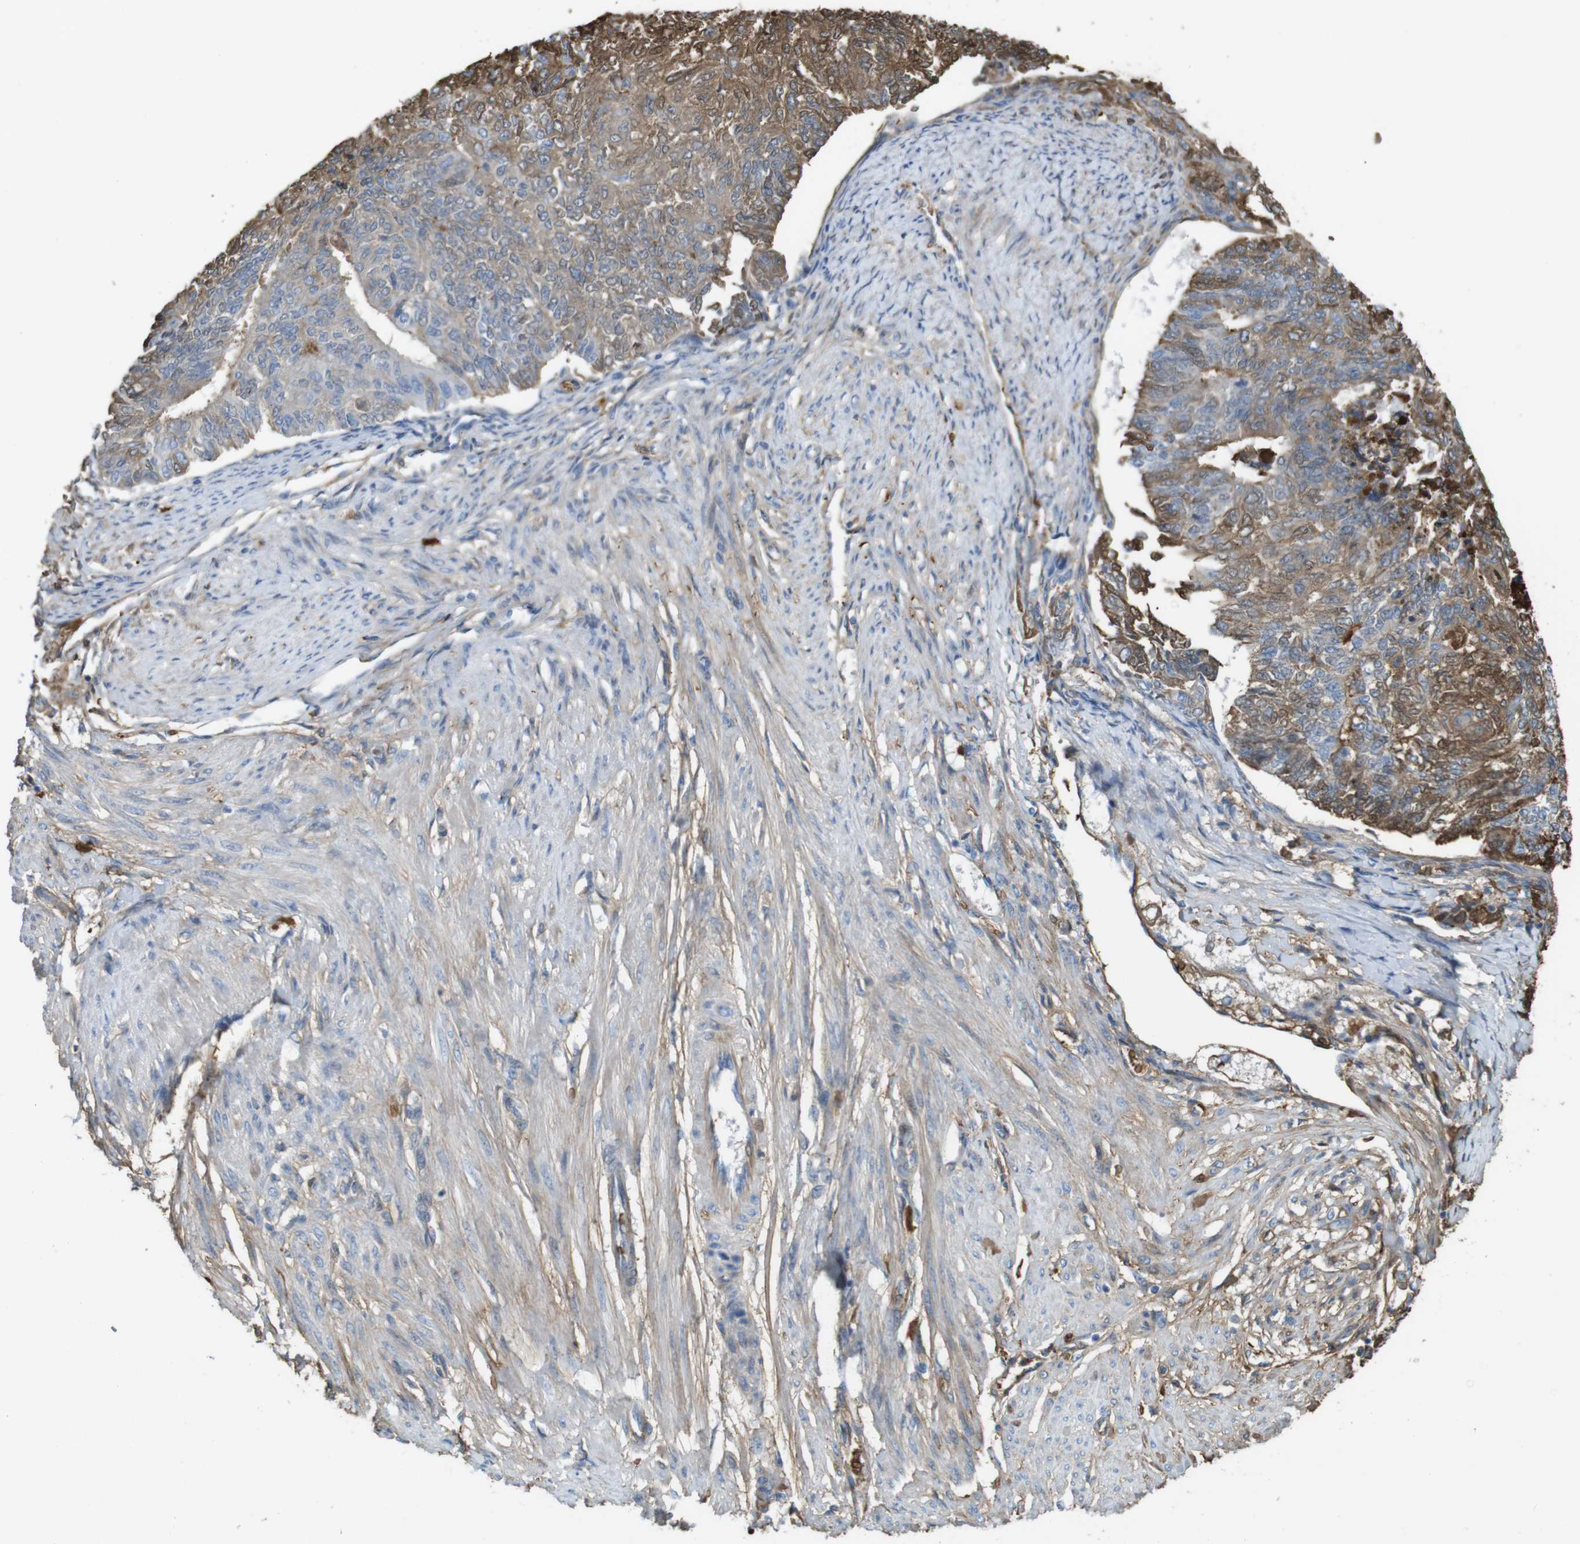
{"staining": {"intensity": "moderate", "quantity": "<25%", "location": "cytoplasmic/membranous"}, "tissue": "endometrial cancer", "cell_type": "Tumor cells", "image_type": "cancer", "snomed": [{"axis": "morphology", "description": "Adenocarcinoma, NOS"}, {"axis": "topography", "description": "Endometrium"}], "caption": "Immunohistochemical staining of endometrial adenocarcinoma demonstrates low levels of moderate cytoplasmic/membranous protein positivity in about <25% of tumor cells. (brown staining indicates protein expression, while blue staining denotes nuclei).", "gene": "LTBP4", "patient": {"sex": "female", "age": 32}}